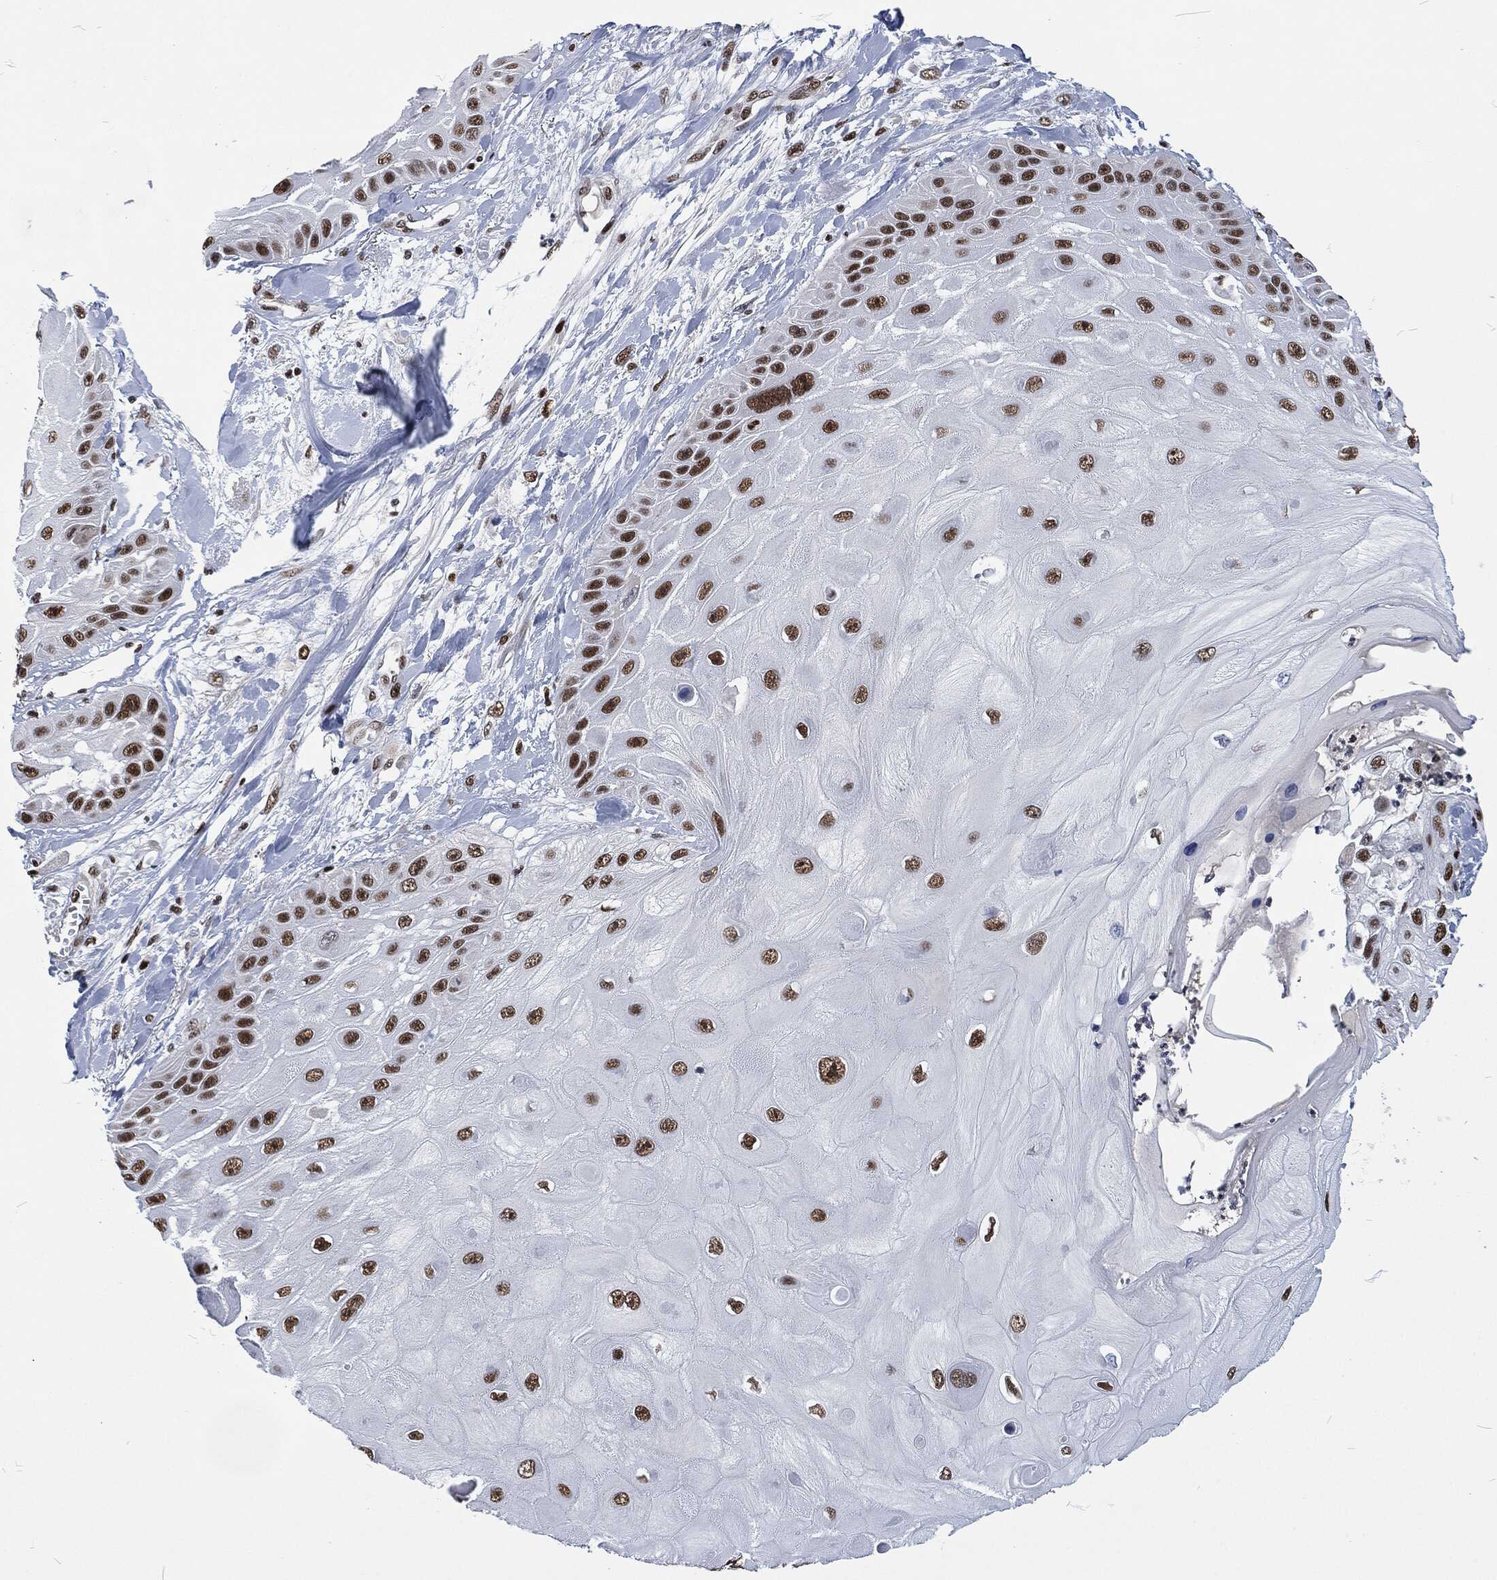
{"staining": {"intensity": "strong", "quantity": ">75%", "location": "nuclear"}, "tissue": "skin cancer", "cell_type": "Tumor cells", "image_type": "cancer", "snomed": [{"axis": "morphology", "description": "Normal tissue, NOS"}, {"axis": "morphology", "description": "Squamous cell carcinoma, NOS"}, {"axis": "topography", "description": "Skin"}], "caption": "Immunohistochemistry (DAB (3,3'-diaminobenzidine)) staining of human squamous cell carcinoma (skin) demonstrates strong nuclear protein positivity in approximately >75% of tumor cells. Immunohistochemistry stains the protein in brown and the nuclei are stained blue.", "gene": "DCPS", "patient": {"sex": "male", "age": 79}}